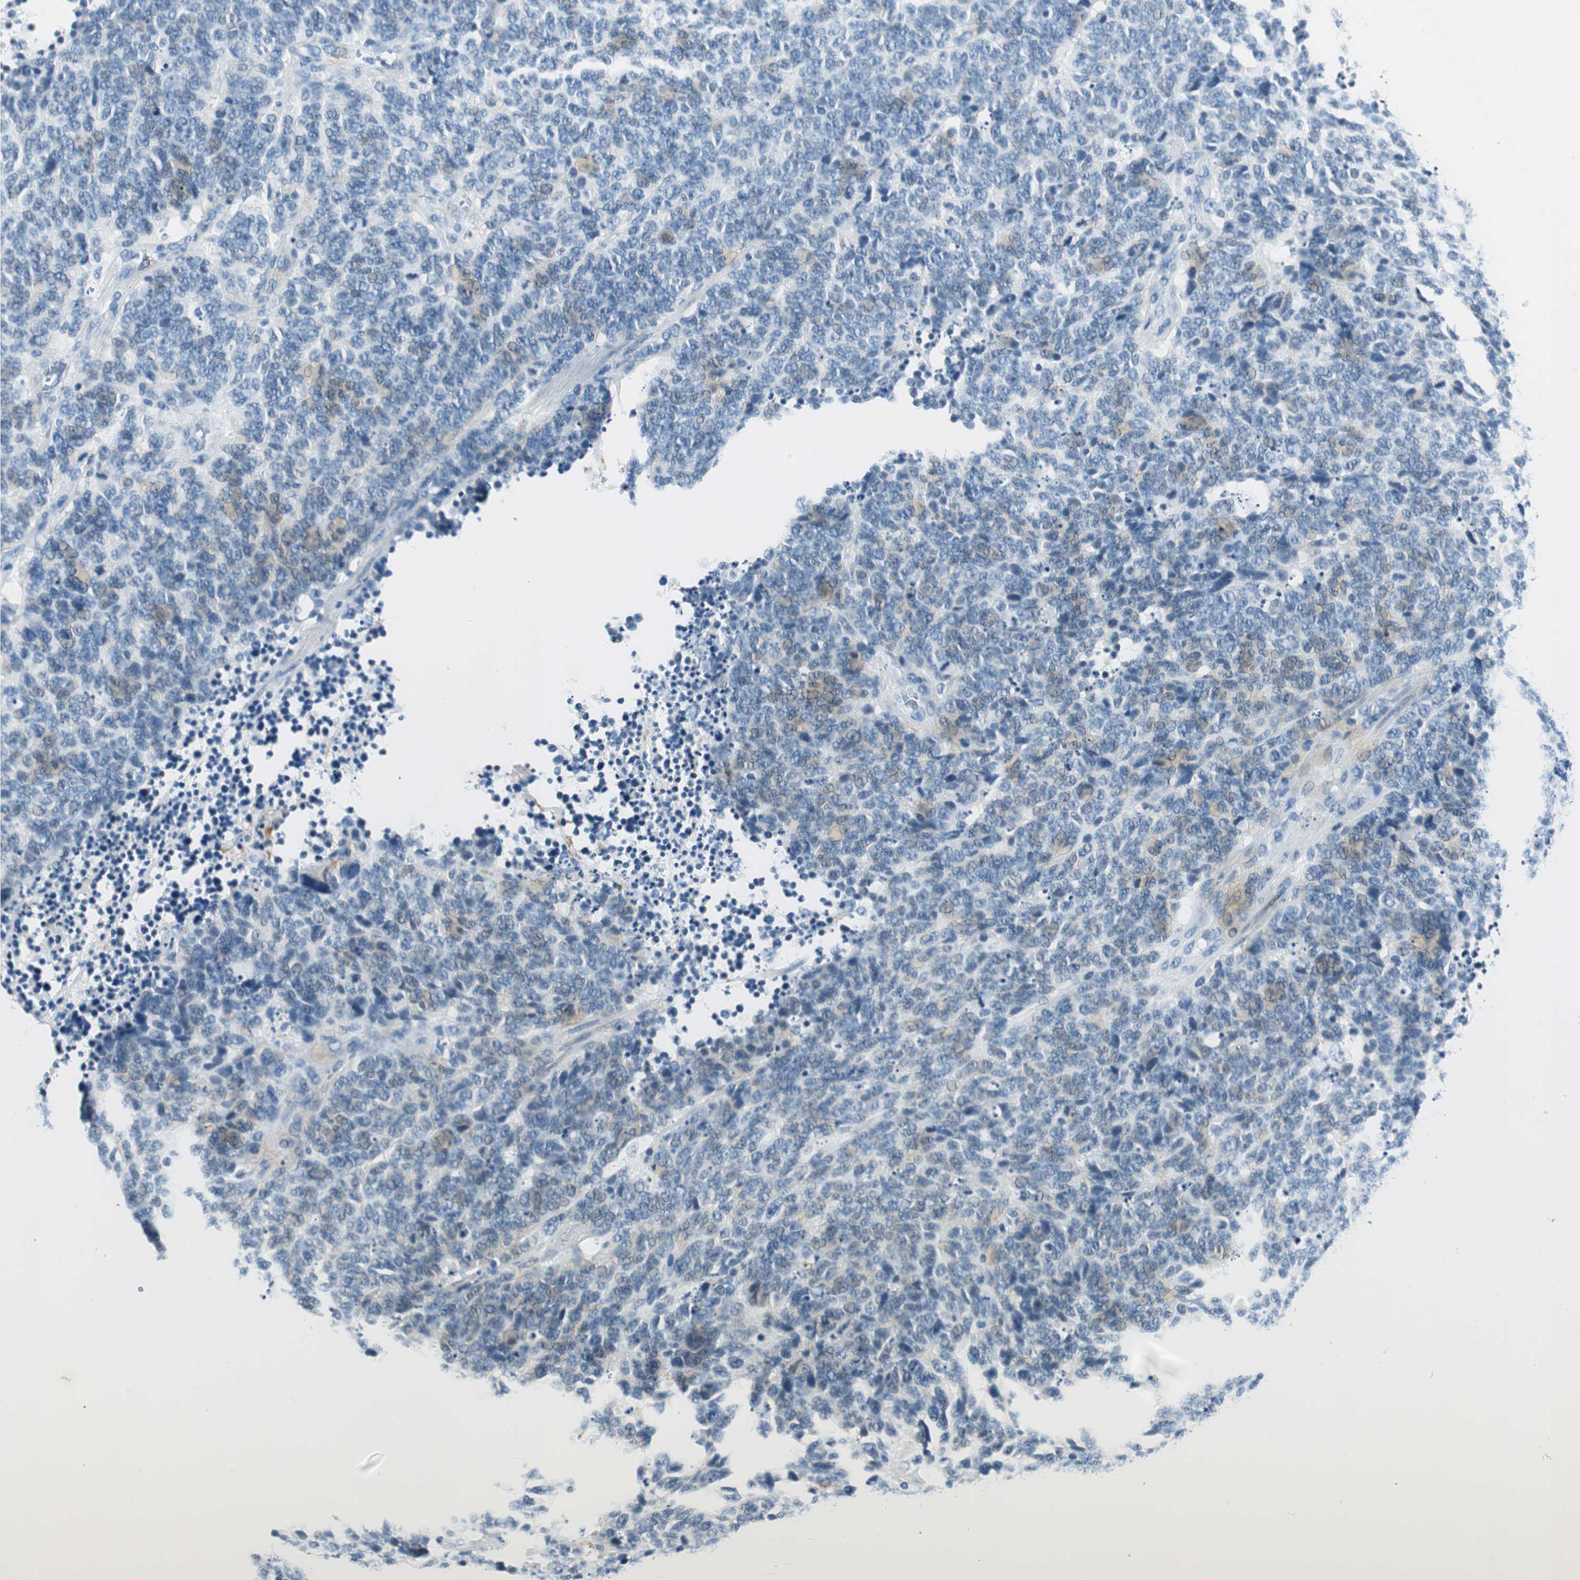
{"staining": {"intensity": "negative", "quantity": "none", "location": "none"}, "tissue": "lung cancer", "cell_type": "Tumor cells", "image_type": "cancer", "snomed": [{"axis": "morphology", "description": "Neoplasm, malignant, NOS"}, {"axis": "topography", "description": "Lung"}], "caption": "DAB (3,3'-diaminobenzidine) immunohistochemical staining of human lung neoplasm (malignant) shows no significant expression in tumor cells.", "gene": "ME1", "patient": {"sex": "female", "age": 58}}